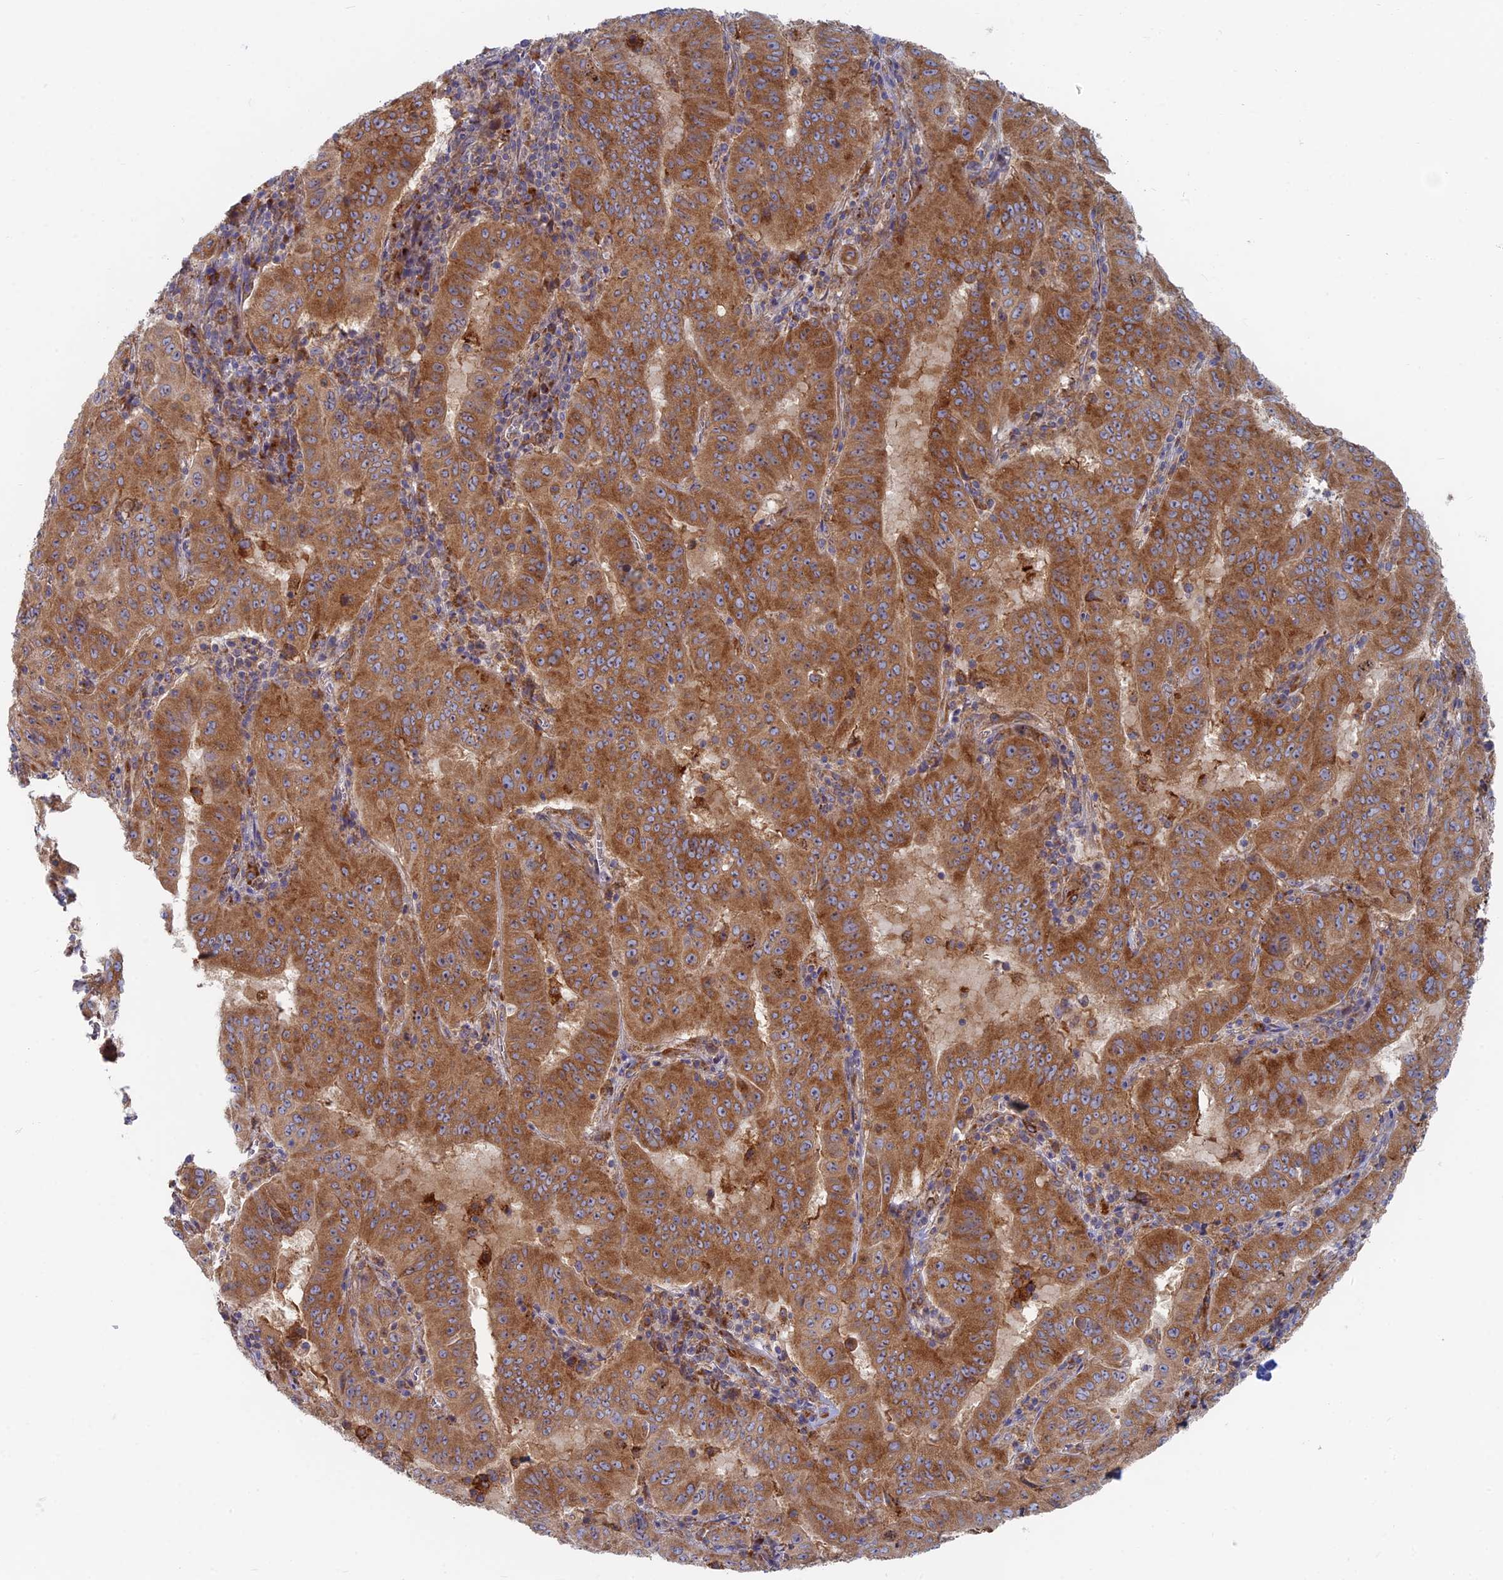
{"staining": {"intensity": "moderate", "quantity": ">75%", "location": "cytoplasmic/membranous"}, "tissue": "pancreatic cancer", "cell_type": "Tumor cells", "image_type": "cancer", "snomed": [{"axis": "morphology", "description": "Adenocarcinoma, NOS"}, {"axis": "topography", "description": "Pancreas"}], "caption": "Pancreatic cancer (adenocarcinoma) stained with a brown dye displays moderate cytoplasmic/membranous positive positivity in approximately >75% of tumor cells.", "gene": "TBC1D30", "patient": {"sex": "male", "age": 63}}